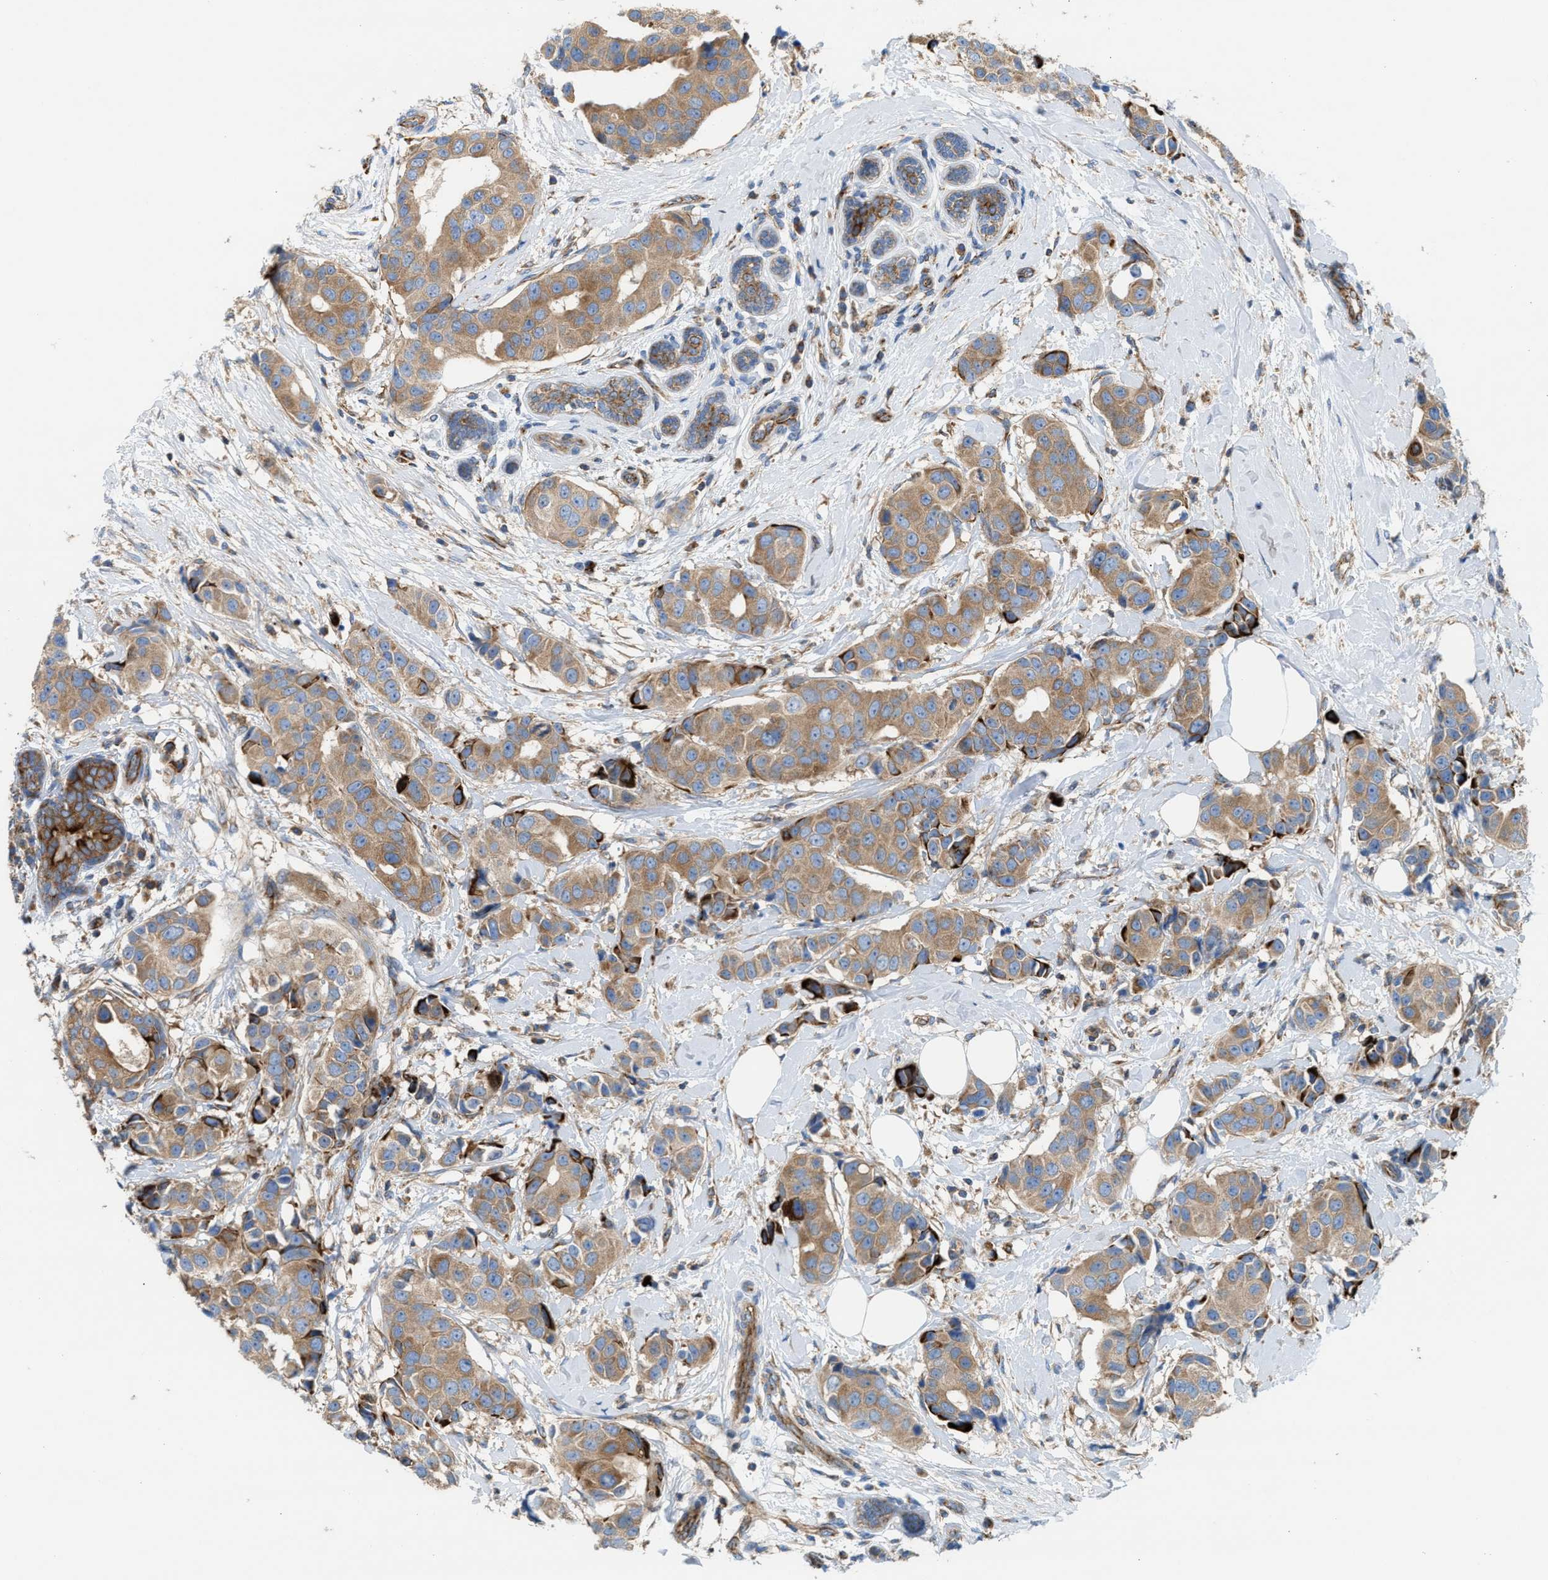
{"staining": {"intensity": "moderate", "quantity": ">75%", "location": "cytoplasmic/membranous"}, "tissue": "breast cancer", "cell_type": "Tumor cells", "image_type": "cancer", "snomed": [{"axis": "morphology", "description": "Normal tissue, NOS"}, {"axis": "morphology", "description": "Duct carcinoma"}, {"axis": "topography", "description": "Breast"}], "caption": "IHC of human invasive ductal carcinoma (breast) displays medium levels of moderate cytoplasmic/membranous staining in approximately >75% of tumor cells. (DAB (3,3'-diaminobenzidine) = brown stain, brightfield microscopy at high magnification).", "gene": "TBC1D15", "patient": {"sex": "female", "age": 39}}